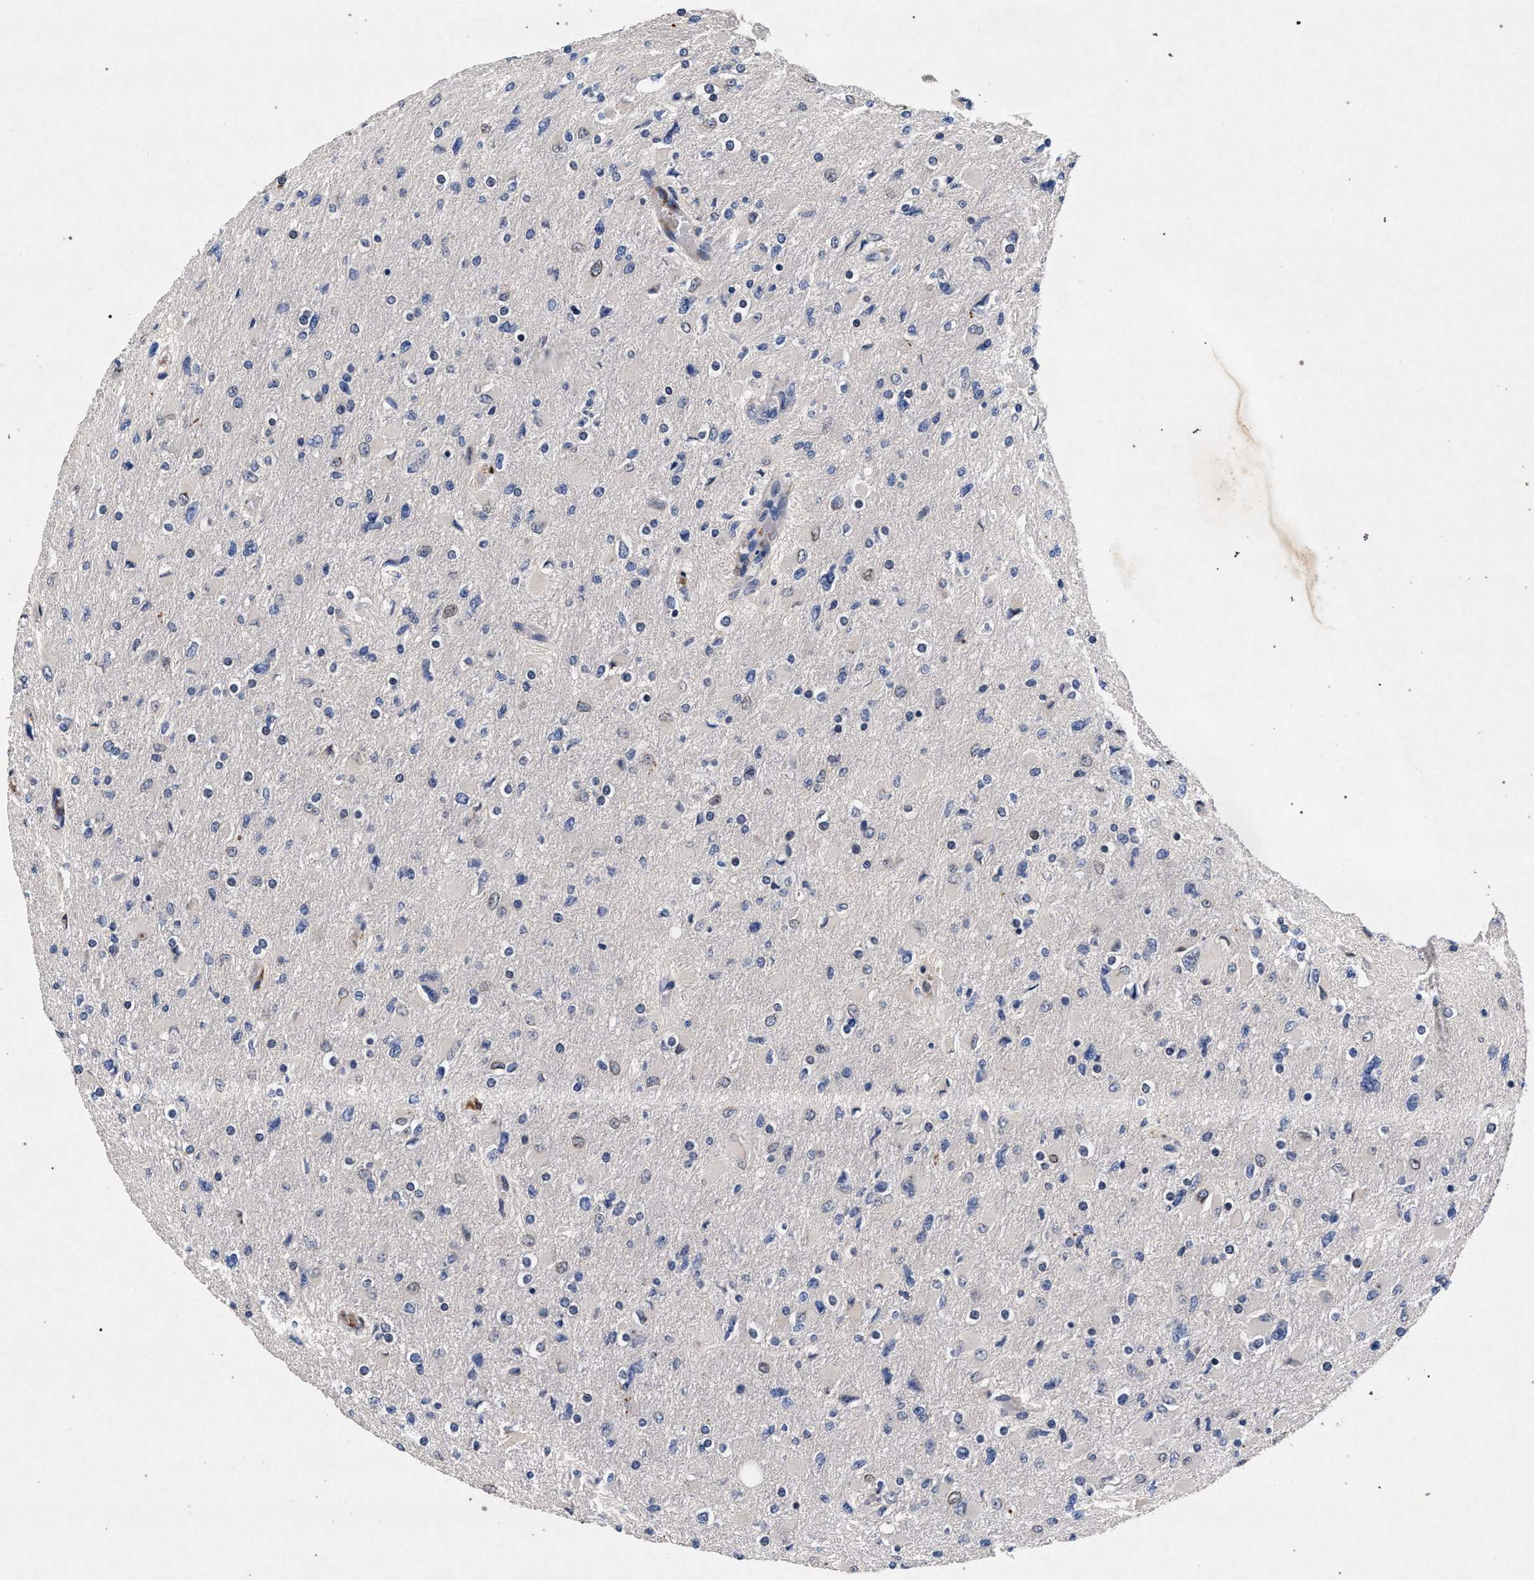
{"staining": {"intensity": "negative", "quantity": "none", "location": "none"}, "tissue": "glioma", "cell_type": "Tumor cells", "image_type": "cancer", "snomed": [{"axis": "morphology", "description": "Glioma, malignant, High grade"}, {"axis": "topography", "description": "Cerebral cortex"}], "caption": "Micrograph shows no significant protein expression in tumor cells of malignant high-grade glioma. The staining was performed using DAB (3,3'-diaminobenzidine) to visualize the protein expression in brown, while the nuclei were stained in blue with hematoxylin (Magnification: 20x).", "gene": "NEK7", "patient": {"sex": "female", "age": 36}}